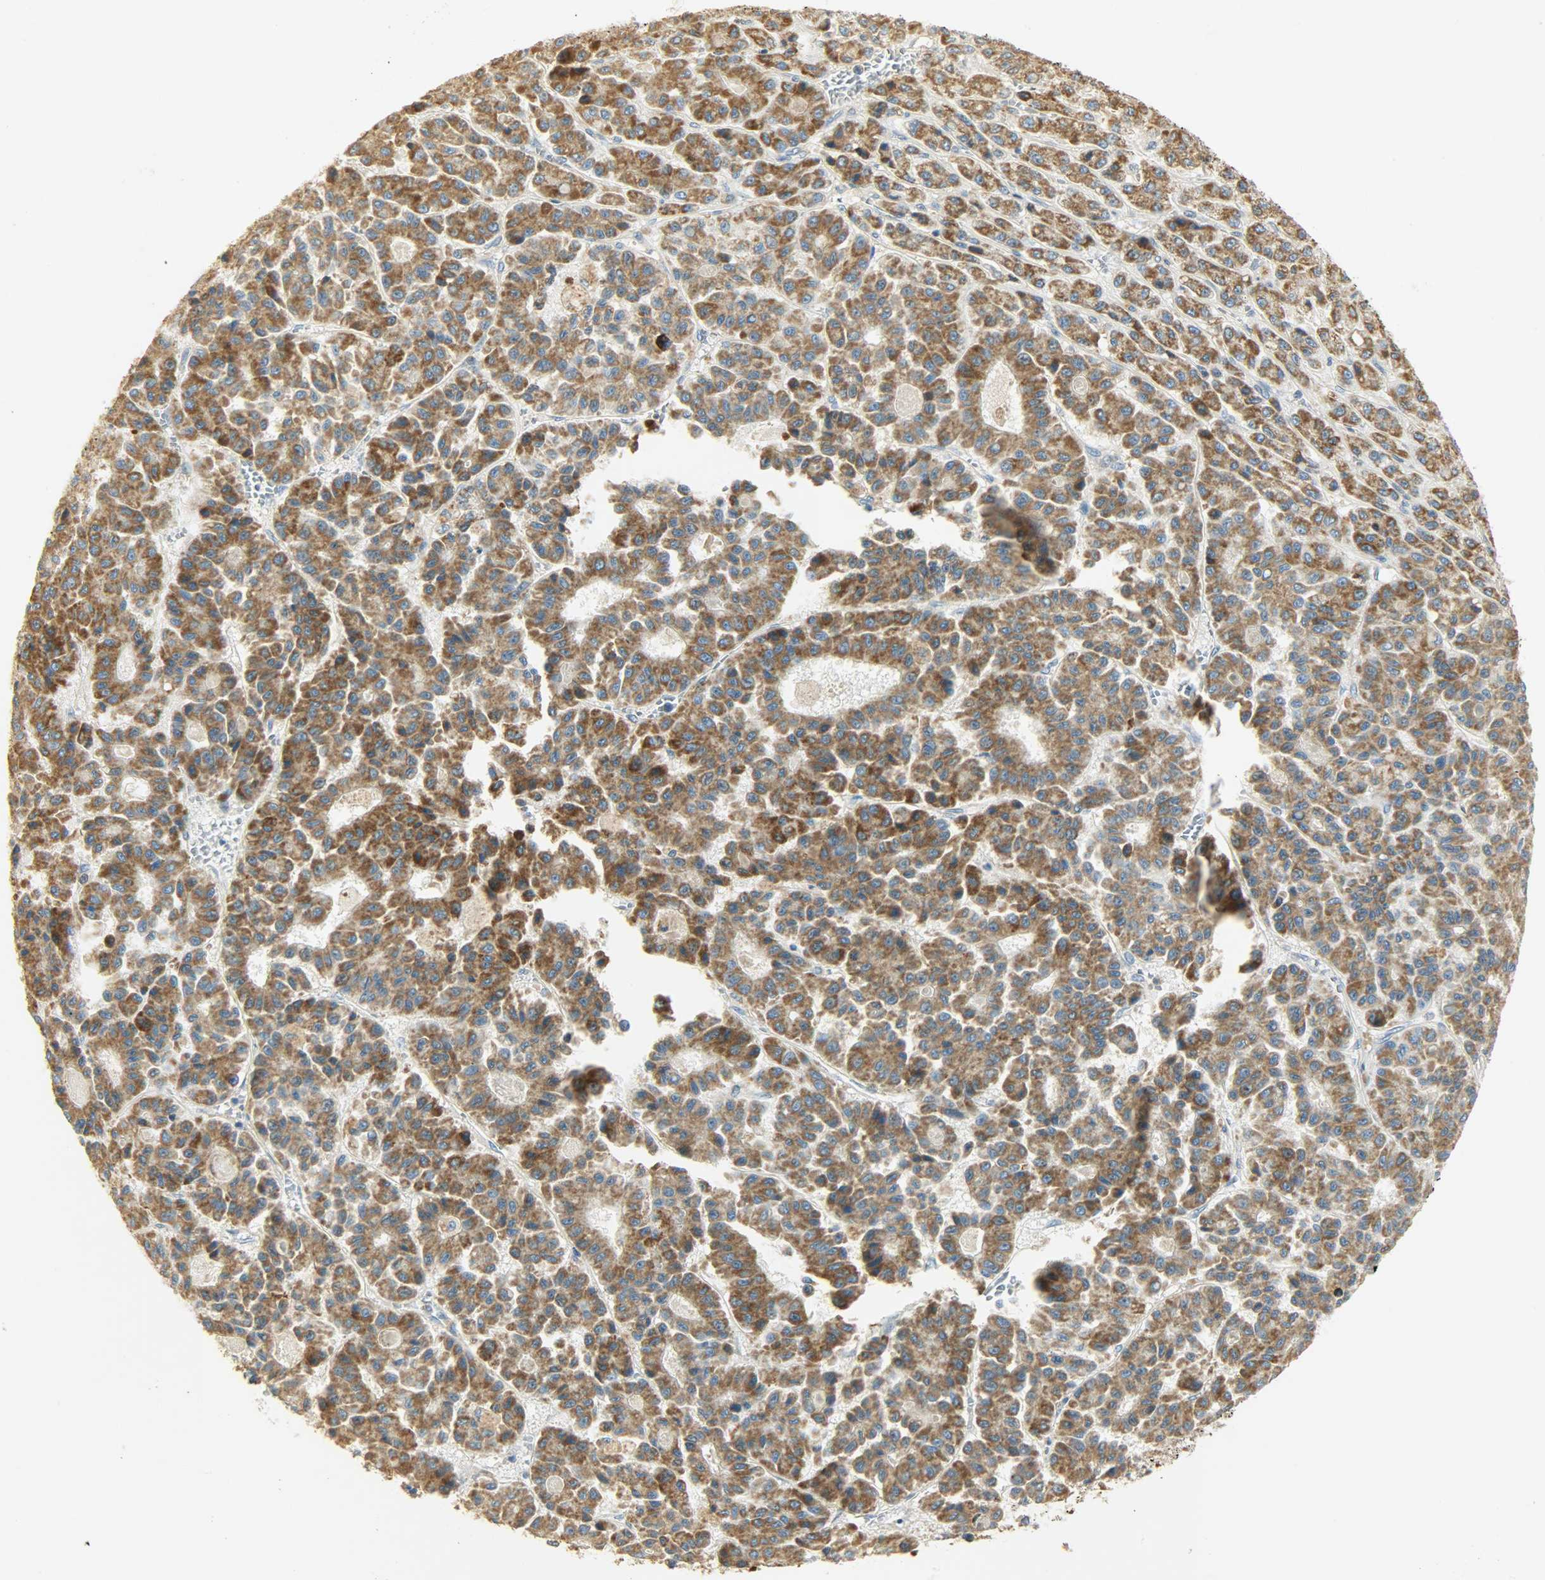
{"staining": {"intensity": "strong", "quantity": ">75%", "location": "cytoplasmic/membranous"}, "tissue": "liver cancer", "cell_type": "Tumor cells", "image_type": "cancer", "snomed": [{"axis": "morphology", "description": "Carcinoma, Hepatocellular, NOS"}, {"axis": "topography", "description": "Liver"}], "caption": "Human liver hepatocellular carcinoma stained with a brown dye reveals strong cytoplasmic/membranous positive expression in about >75% of tumor cells.", "gene": "NNT", "patient": {"sex": "male", "age": 70}}